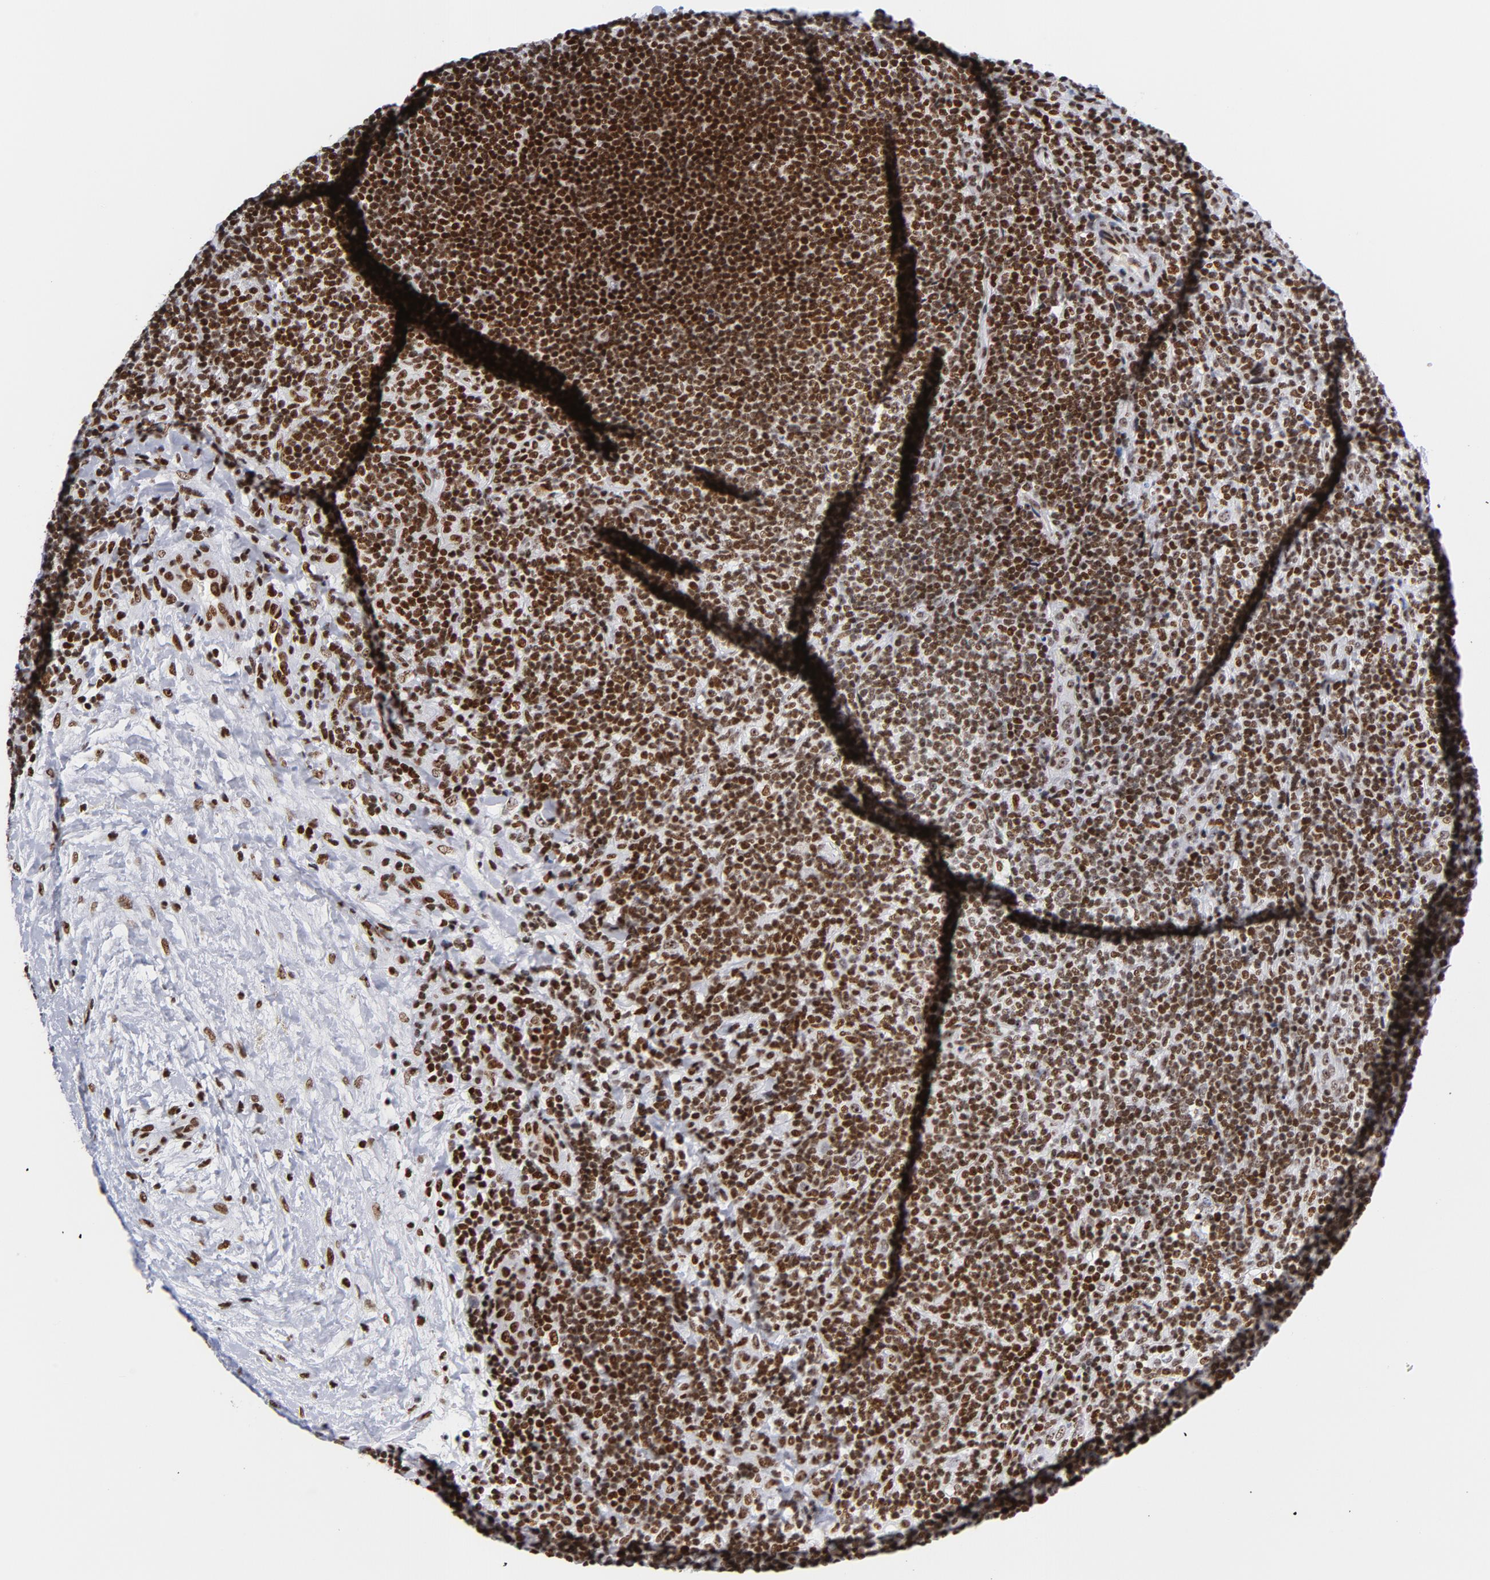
{"staining": {"intensity": "strong", "quantity": ">75%", "location": "nuclear"}, "tissue": "lymphoma", "cell_type": "Tumor cells", "image_type": "cancer", "snomed": [{"axis": "morphology", "description": "Malignant lymphoma, non-Hodgkin's type, Low grade"}, {"axis": "topography", "description": "Lymph node"}], "caption": "Tumor cells display high levels of strong nuclear staining in approximately >75% of cells in lymphoma. (Stains: DAB in brown, nuclei in blue, Microscopy: brightfield microscopy at high magnification).", "gene": "TOP2B", "patient": {"sex": "female", "age": 76}}